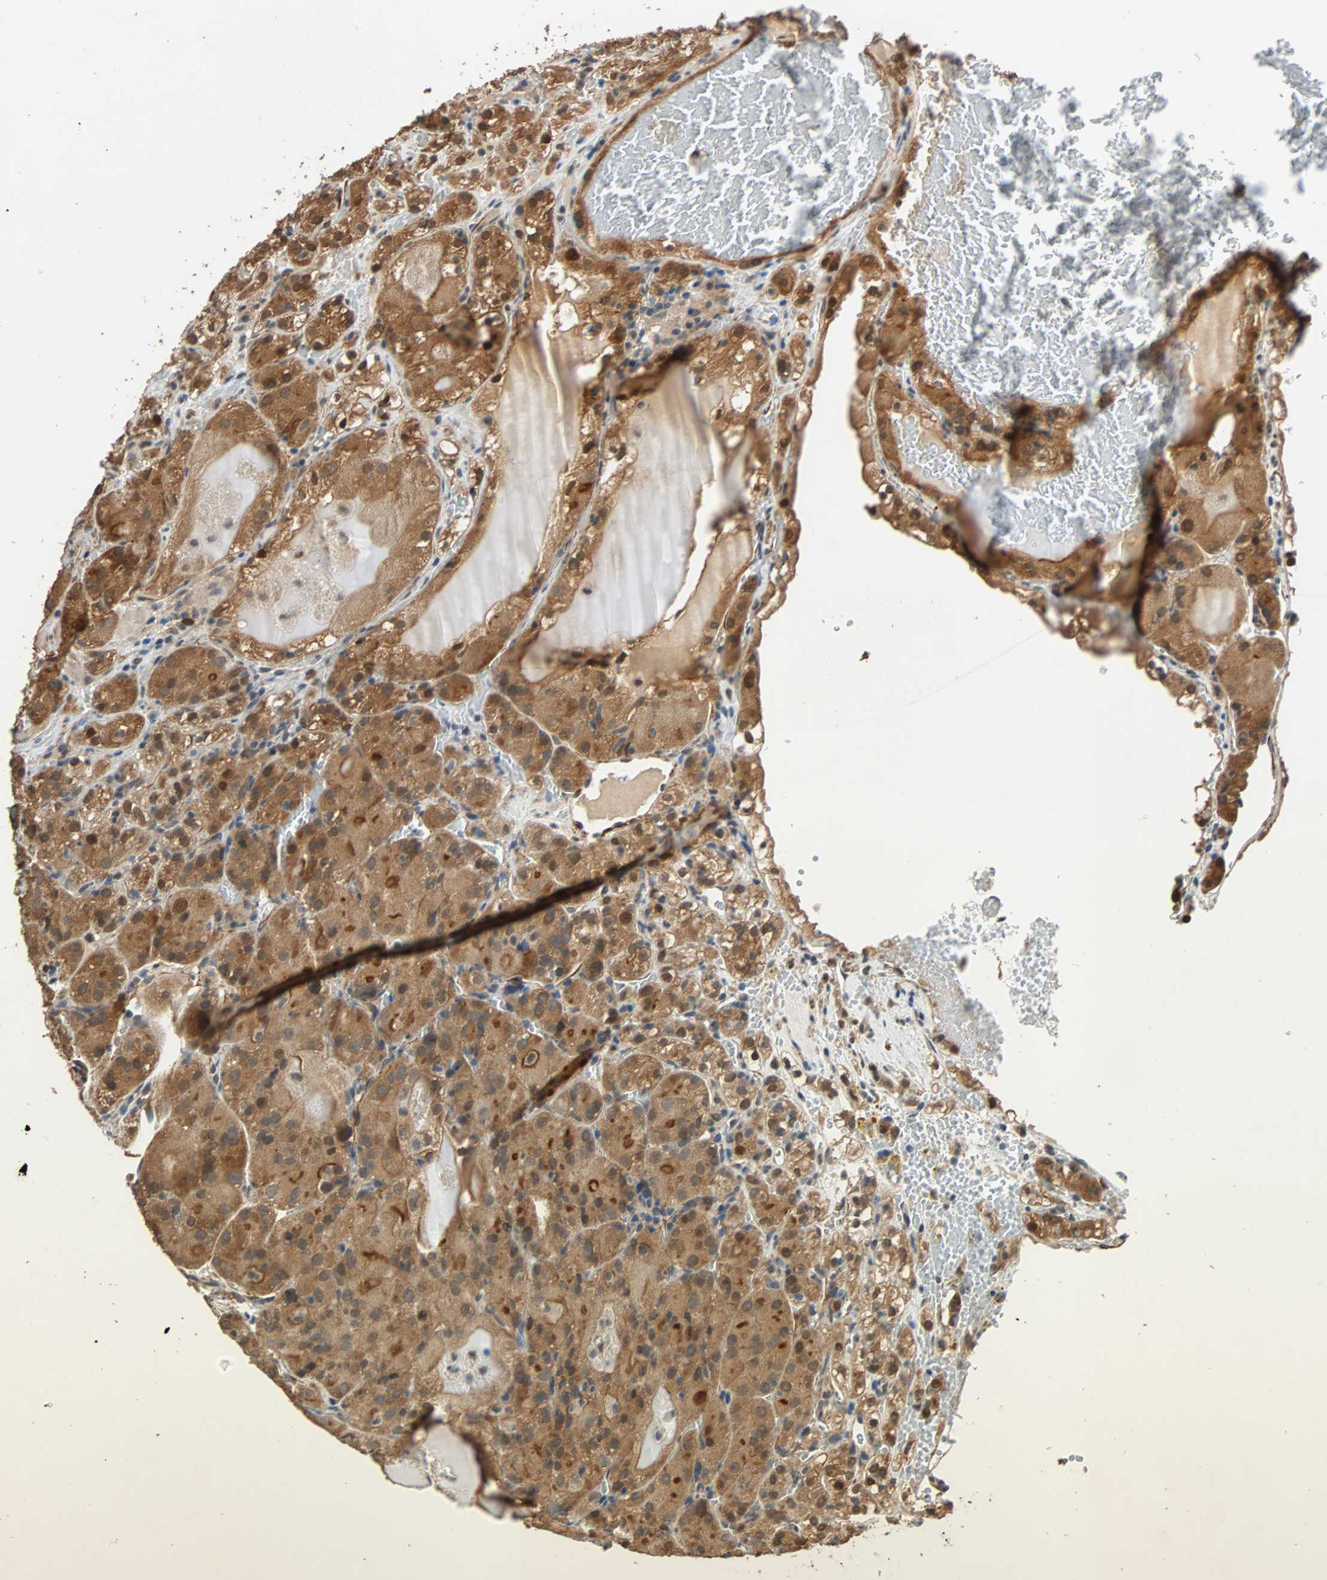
{"staining": {"intensity": "strong", "quantity": ">75%", "location": "cytoplasmic/membranous"}, "tissue": "renal cancer", "cell_type": "Tumor cells", "image_type": "cancer", "snomed": [{"axis": "morphology", "description": "Normal tissue, NOS"}, {"axis": "morphology", "description": "Adenocarcinoma, NOS"}, {"axis": "topography", "description": "Kidney"}], "caption": "Renal cancer (adenocarcinoma) was stained to show a protein in brown. There is high levels of strong cytoplasmic/membranous positivity in about >75% of tumor cells.", "gene": "QSER1", "patient": {"sex": "male", "age": 61}}